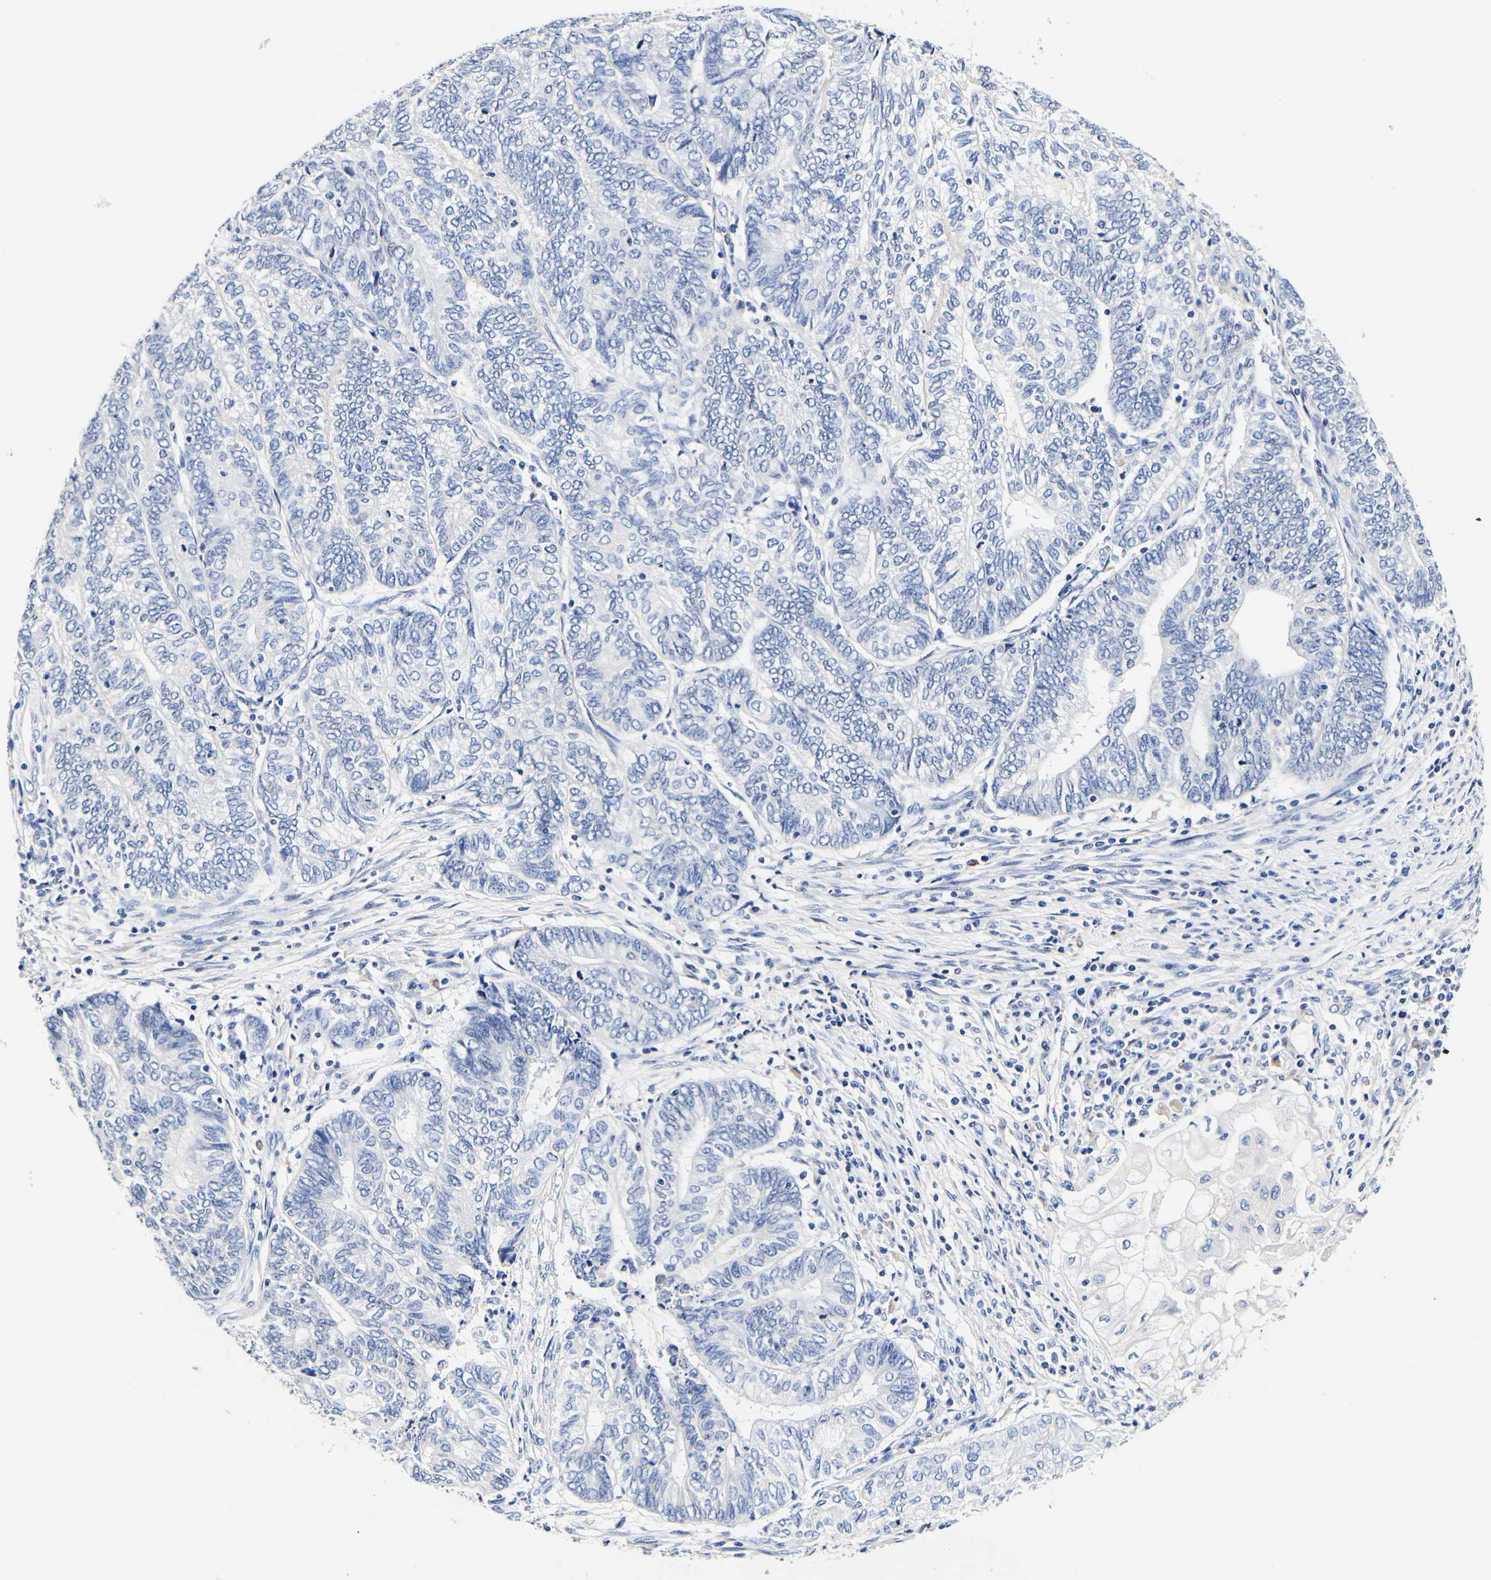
{"staining": {"intensity": "negative", "quantity": "none", "location": "none"}, "tissue": "endometrial cancer", "cell_type": "Tumor cells", "image_type": "cancer", "snomed": [{"axis": "morphology", "description": "Adenocarcinoma, NOS"}, {"axis": "topography", "description": "Uterus"}, {"axis": "topography", "description": "Endometrium"}], "caption": "This photomicrograph is of endometrial cancer (adenocarcinoma) stained with IHC to label a protein in brown with the nuclei are counter-stained blue. There is no positivity in tumor cells.", "gene": "CAMK4", "patient": {"sex": "female", "age": 70}}